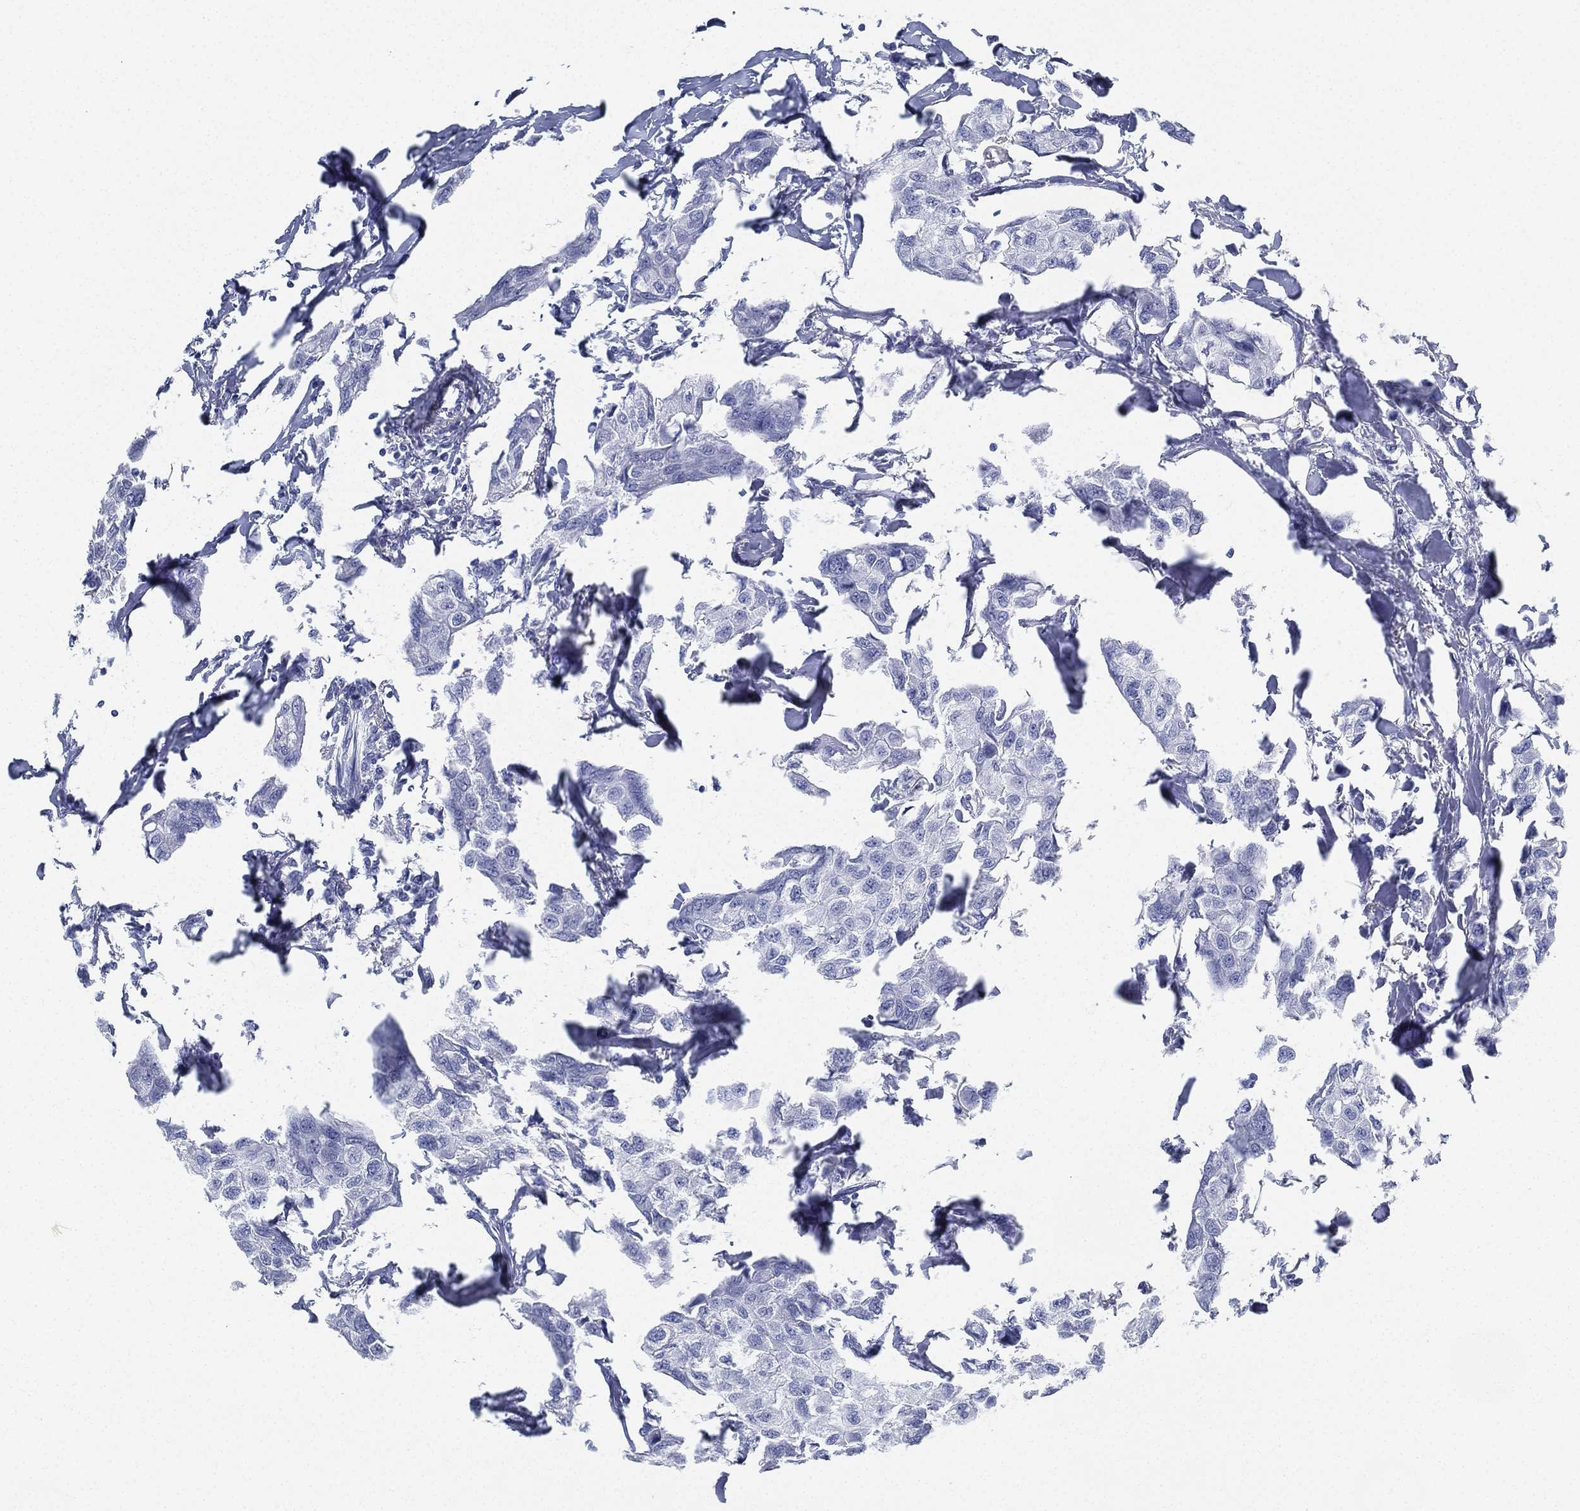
{"staining": {"intensity": "negative", "quantity": "none", "location": "none"}, "tissue": "breast cancer", "cell_type": "Tumor cells", "image_type": "cancer", "snomed": [{"axis": "morphology", "description": "Duct carcinoma"}, {"axis": "topography", "description": "Breast"}], "caption": "Immunohistochemical staining of breast intraductal carcinoma exhibits no significant staining in tumor cells.", "gene": "DEFB121", "patient": {"sex": "female", "age": 80}}